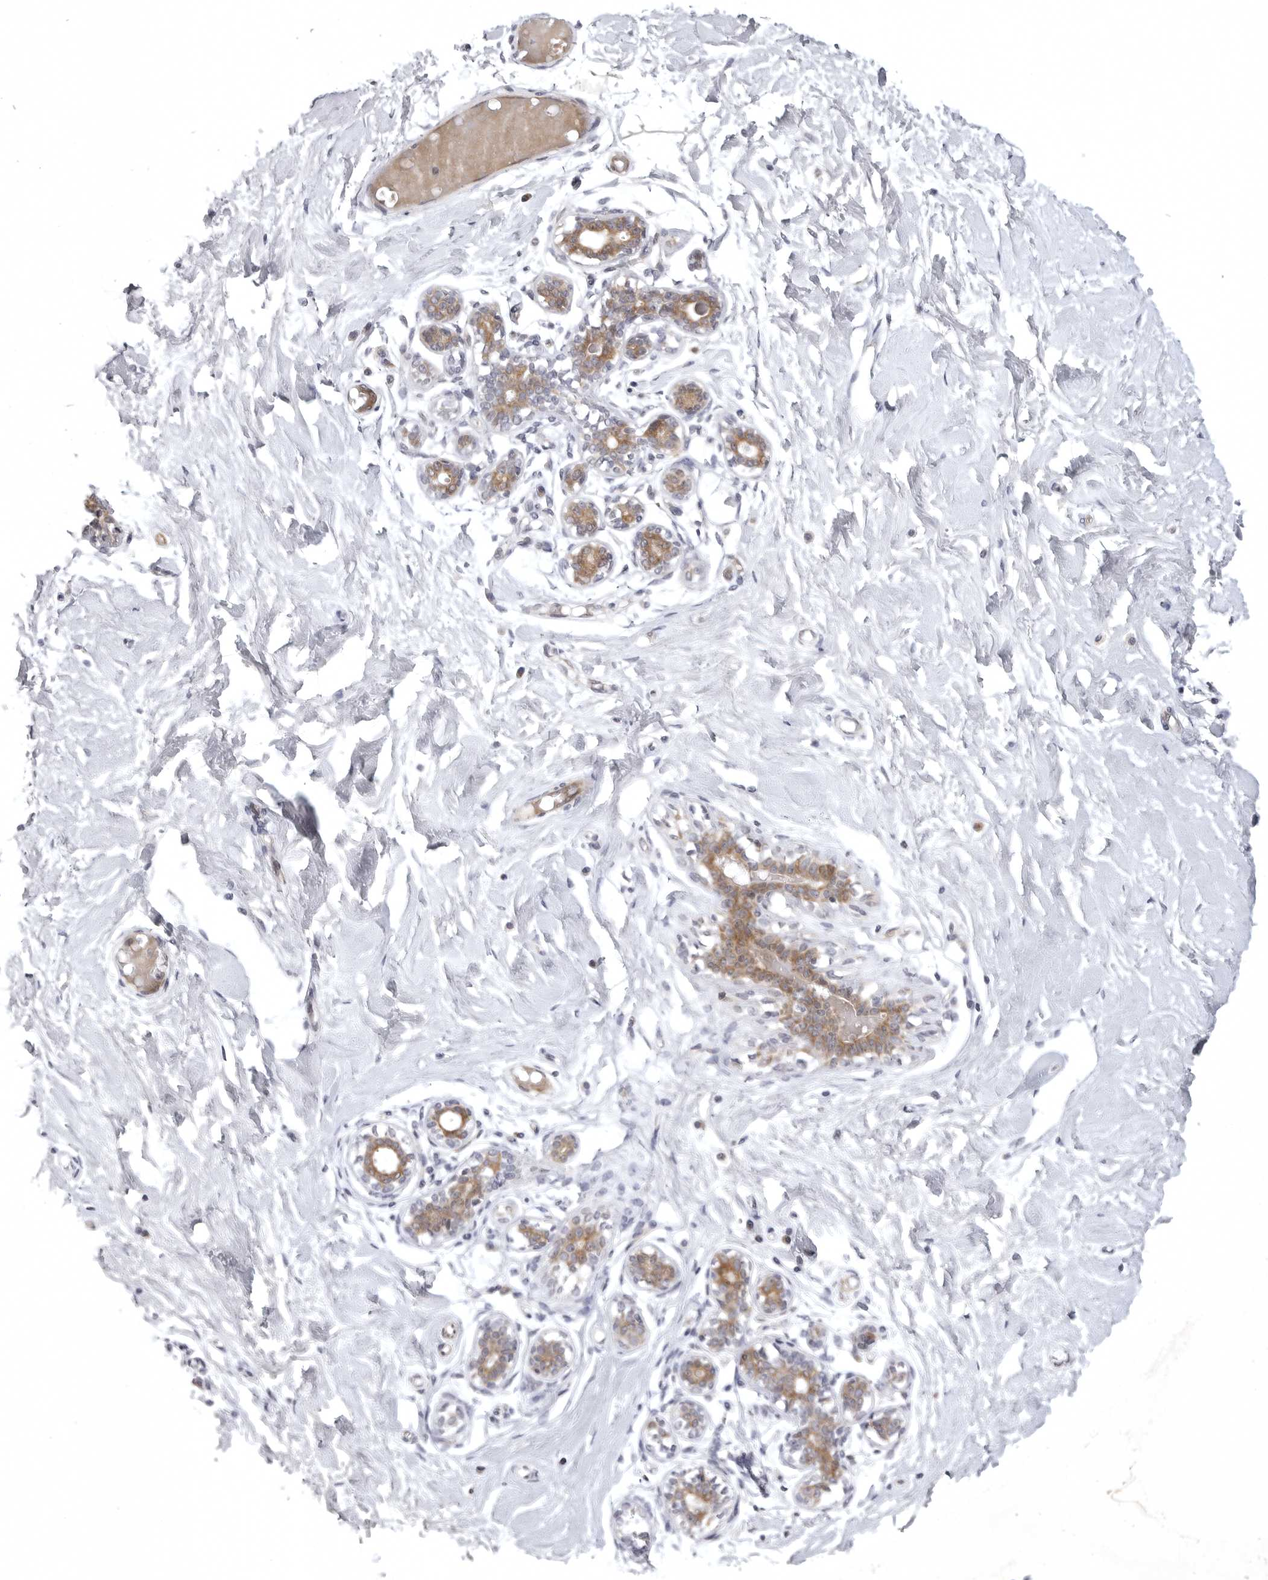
{"staining": {"intensity": "negative", "quantity": "none", "location": "none"}, "tissue": "breast", "cell_type": "Adipocytes", "image_type": "normal", "snomed": [{"axis": "morphology", "description": "Normal tissue, NOS"}, {"axis": "morphology", "description": "Adenoma, NOS"}, {"axis": "topography", "description": "Breast"}], "caption": "DAB (3,3'-diaminobenzidine) immunohistochemical staining of unremarkable breast displays no significant expression in adipocytes.", "gene": "CD300LD", "patient": {"sex": "female", "age": 23}}